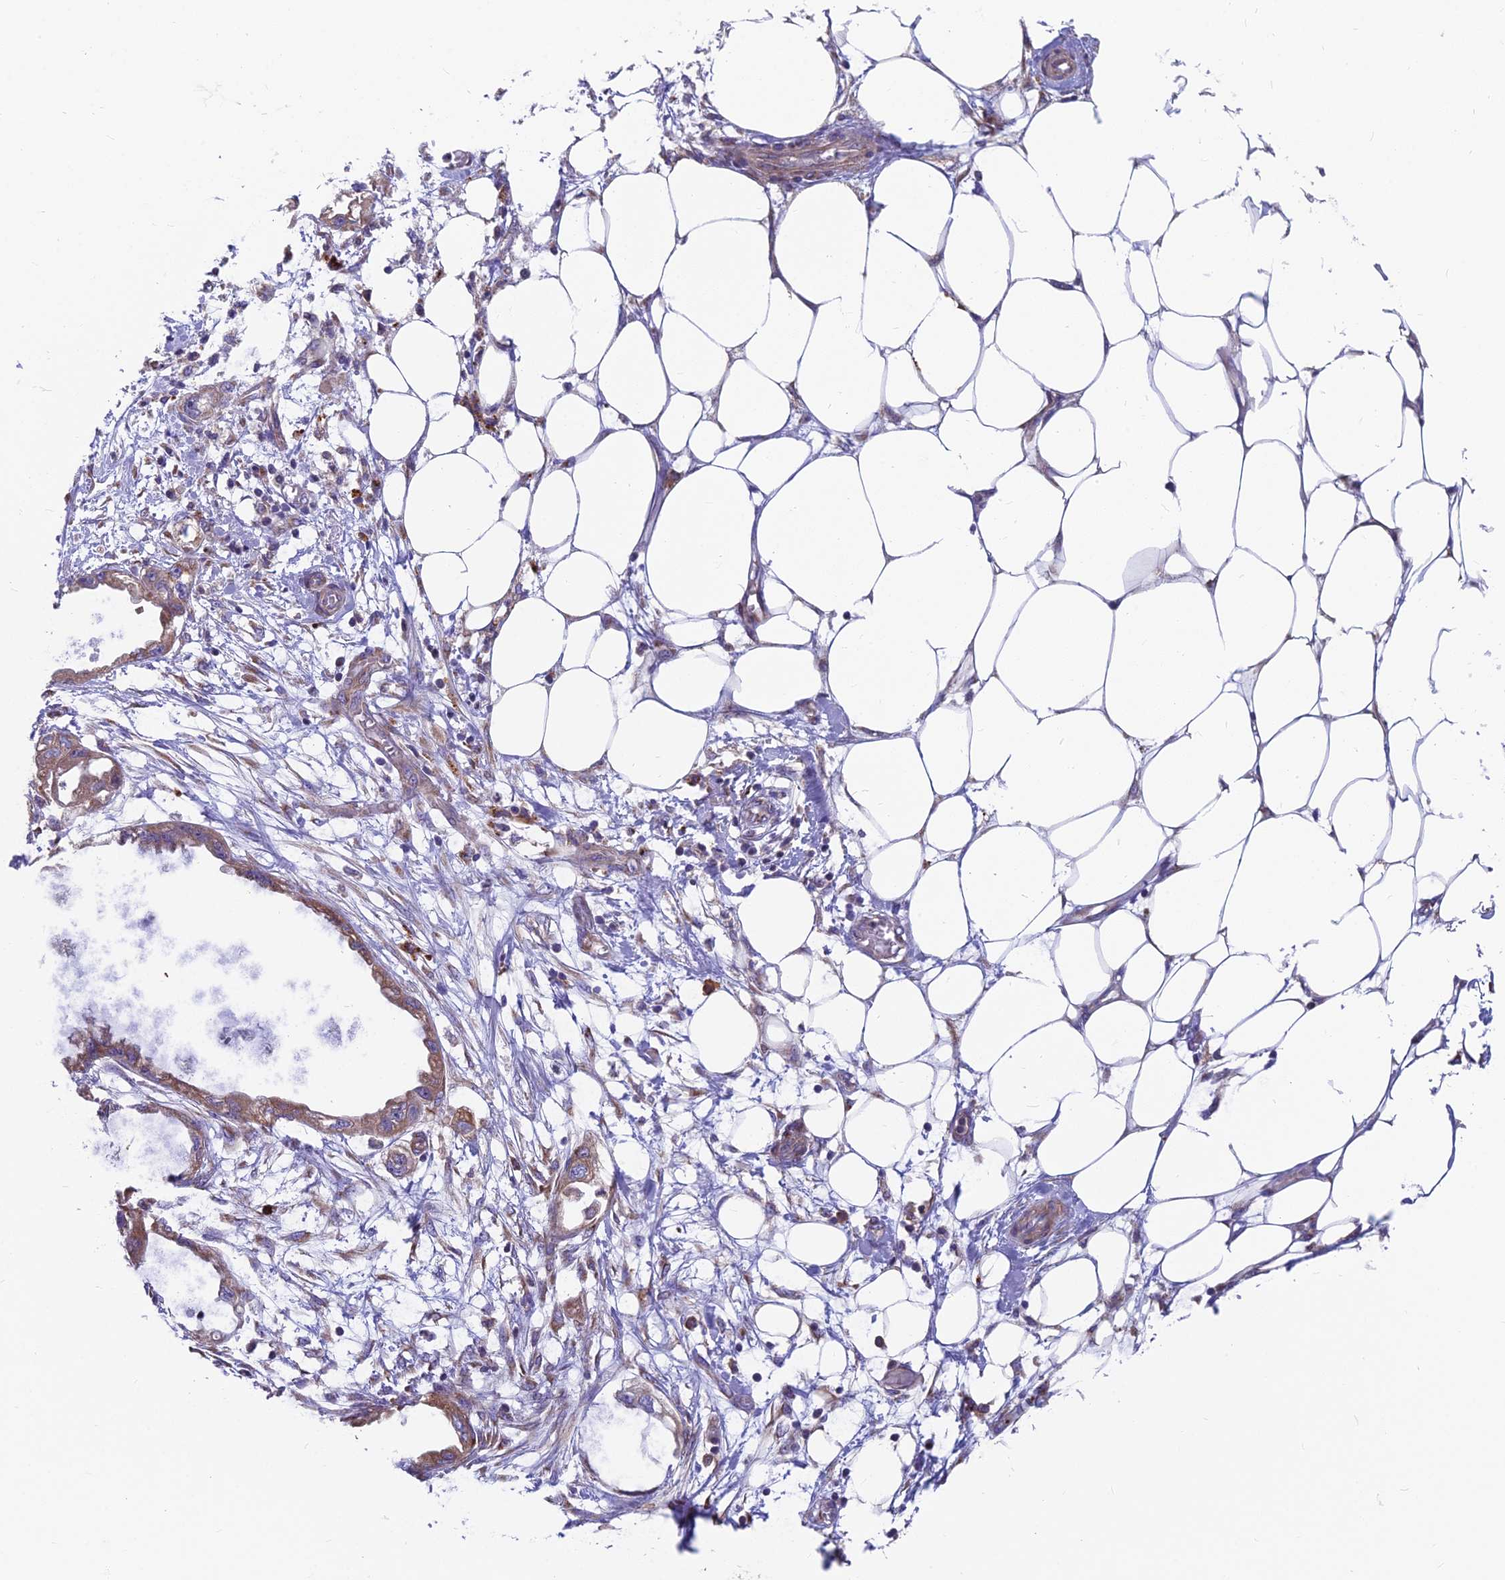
{"staining": {"intensity": "moderate", "quantity": ">75%", "location": "cytoplasmic/membranous"}, "tissue": "endometrial cancer", "cell_type": "Tumor cells", "image_type": "cancer", "snomed": [{"axis": "morphology", "description": "Adenocarcinoma, NOS"}, {"axis": "morphology", "description": "Adenocarcinoma, metastatic, NOS"}, {"axis": "topography", "description": "Adipose tissue"}, {"axis": "topography", "description": "Endometrium"}], "caption": "Immunohistochemistry (IHC) of human endometrial adenocarcinoma shows medium levels of moderate cytoplasmic/membranous expression in about >75% of tumor cells. The staining was performed using DAB to visualize the protein expression in brown, while the nuclei were stained in blue with hematoxylin (Magnification: 20x).", "gene": "TBC1D20", "patient": {"sex": "female", "age": 67}}